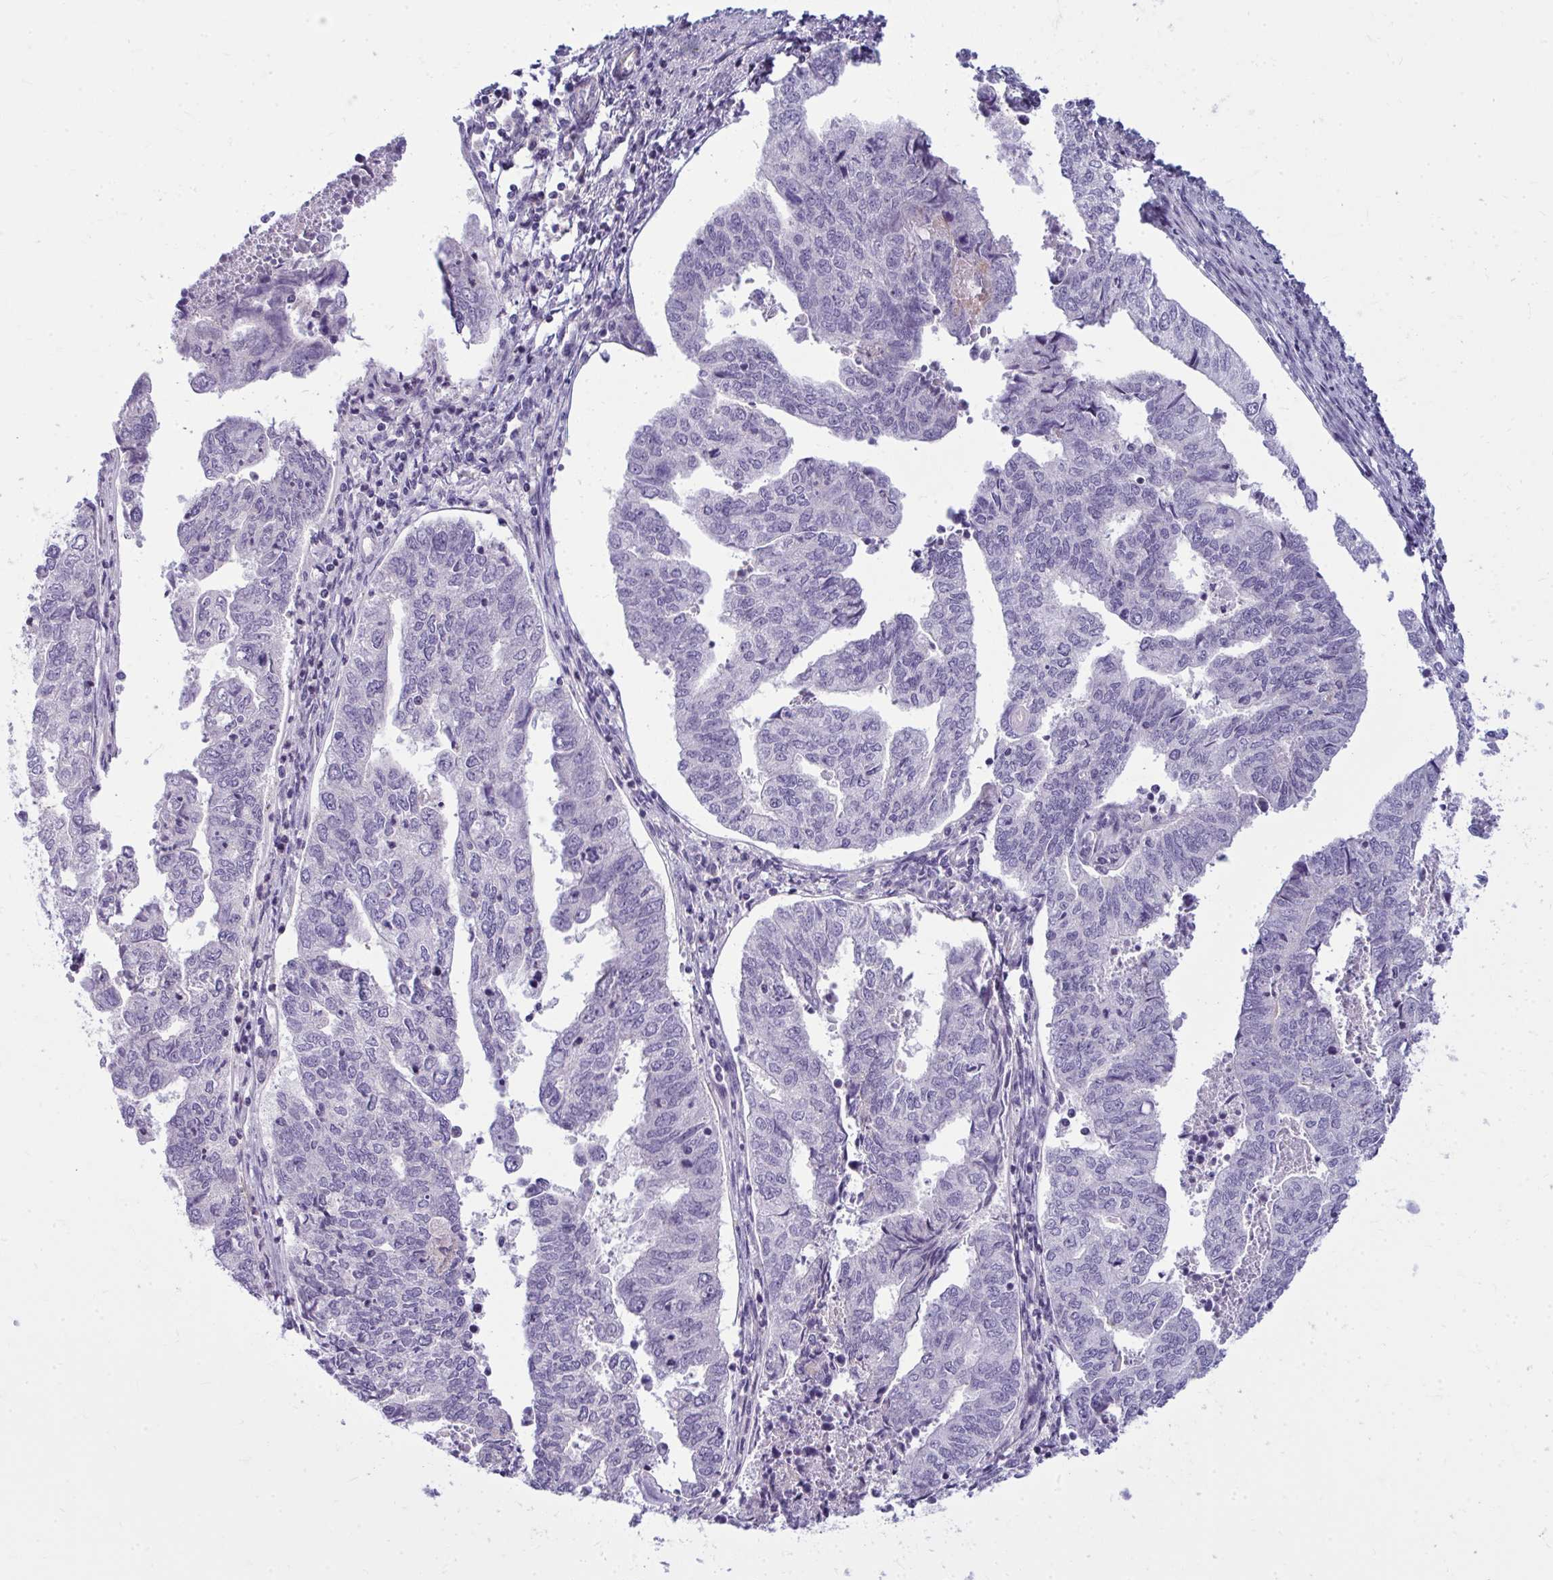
{"staining": {"intensity": "negative", "quantity": "none", "location": "none"}, "tissue": "endometrial cancer", "cell_type": "Tumor cells", "image_type": "cancer", "snomed": [{"axis": "morphology", "description": "Adenocarcinoma, NOS"}, {"axis": "topography", "description": "Endometrium"}], "caption": "An IHC image of endometrial cancer is shown. There is no staining in tumor cells of endometrial cancer.", "gene": "SLC14A1", "patient": {"sex": "female", "age": 73}}